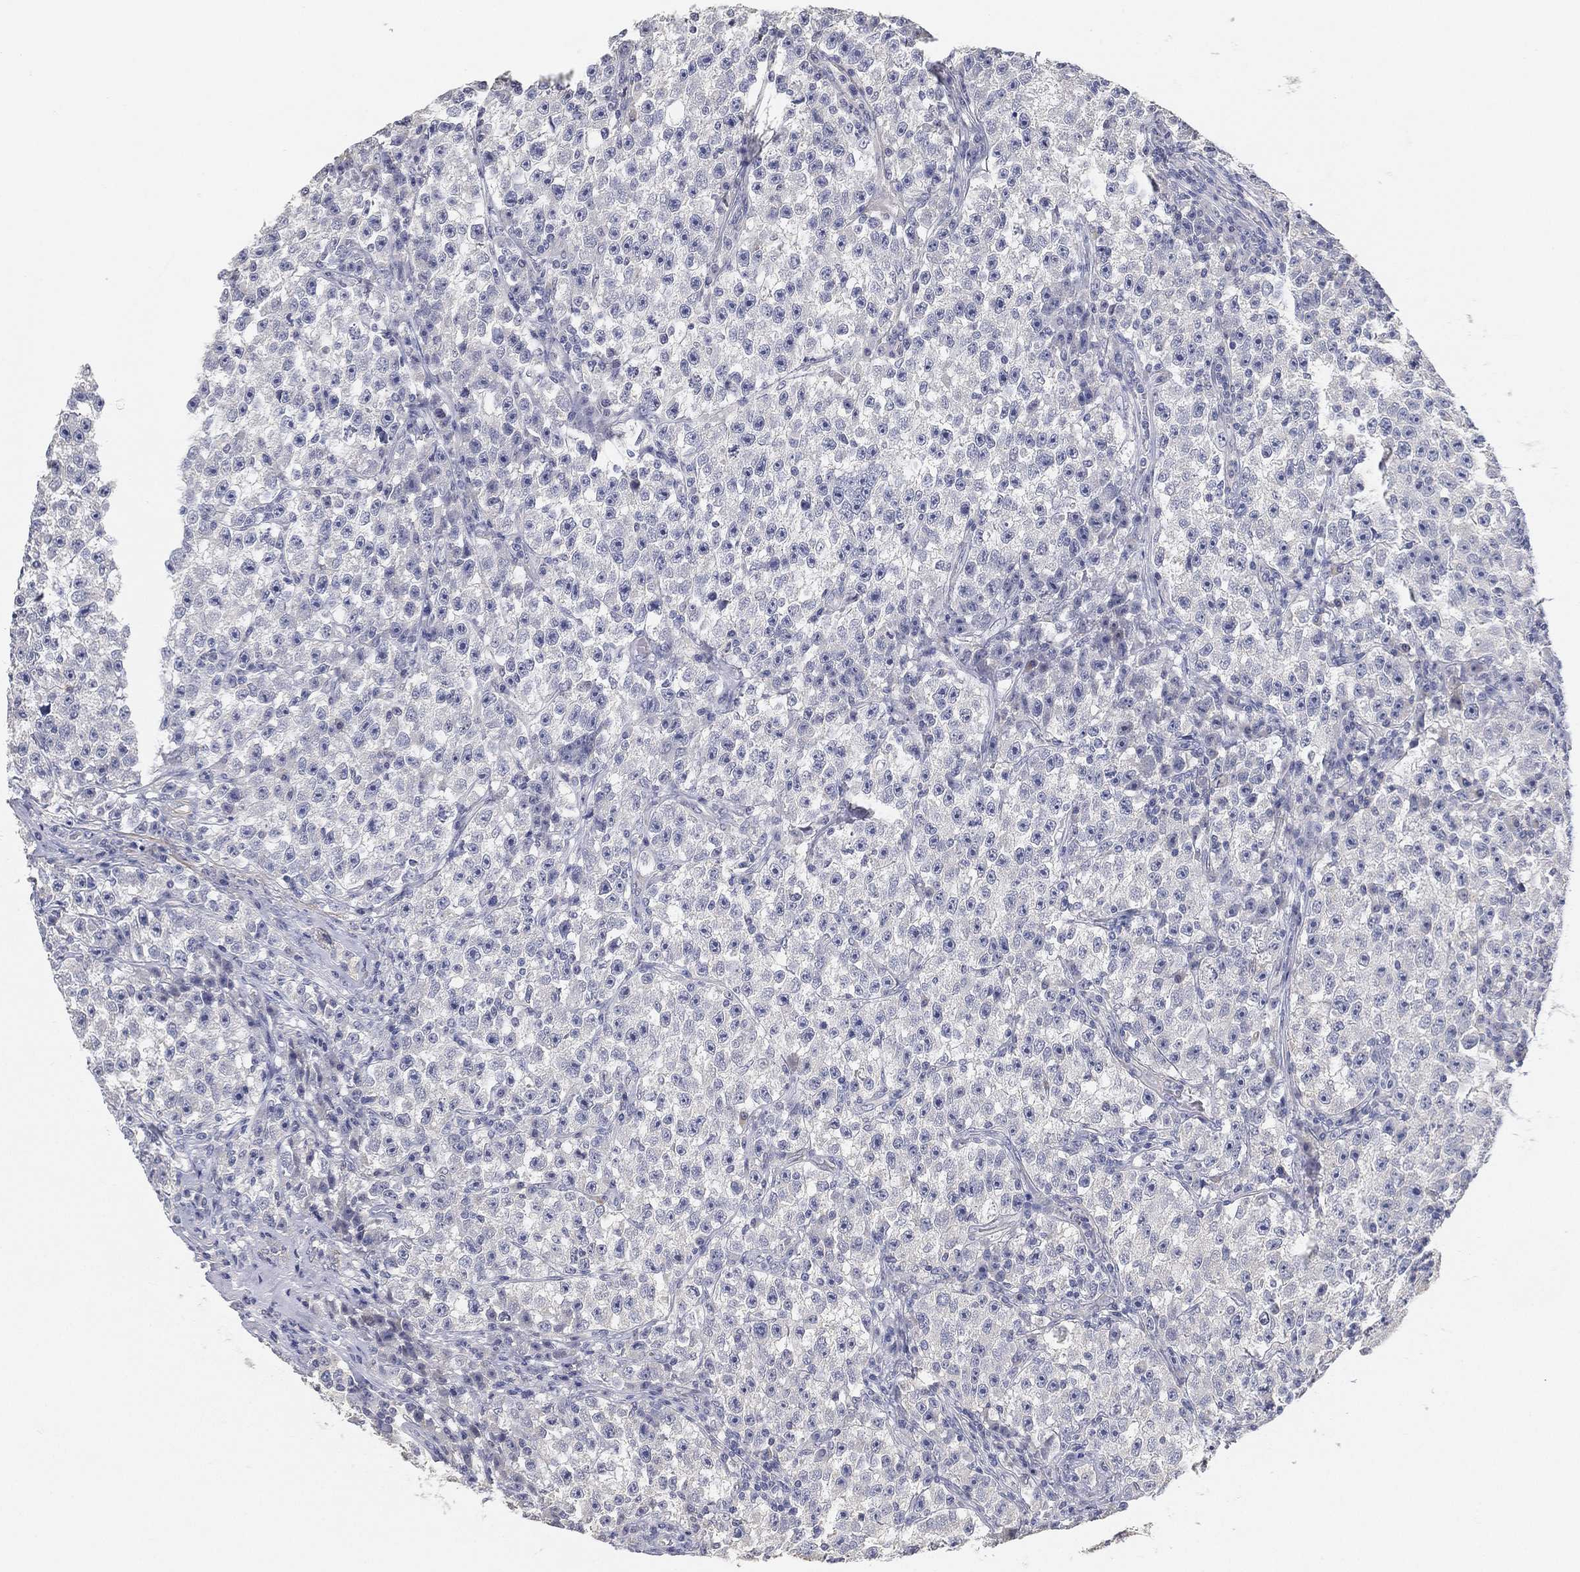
{"staining": {"intensity": "negative", "quantity": "none", "location": "none"}, "tissue": "testis cancer", "cell_type": "Tumor cells", "image_type": "cancer", "snomed": [{"axis": "morphology", "description": "Seminoma, NOS"}, {"axis": "topography", "description": "Testis"}], "caption": "Human testis seminoma stained for a protein using immunohistochemistry reveals no positivity in tumor cells.", "gene": "GPR61", "patient": {"sex": "male", "age": 22}}